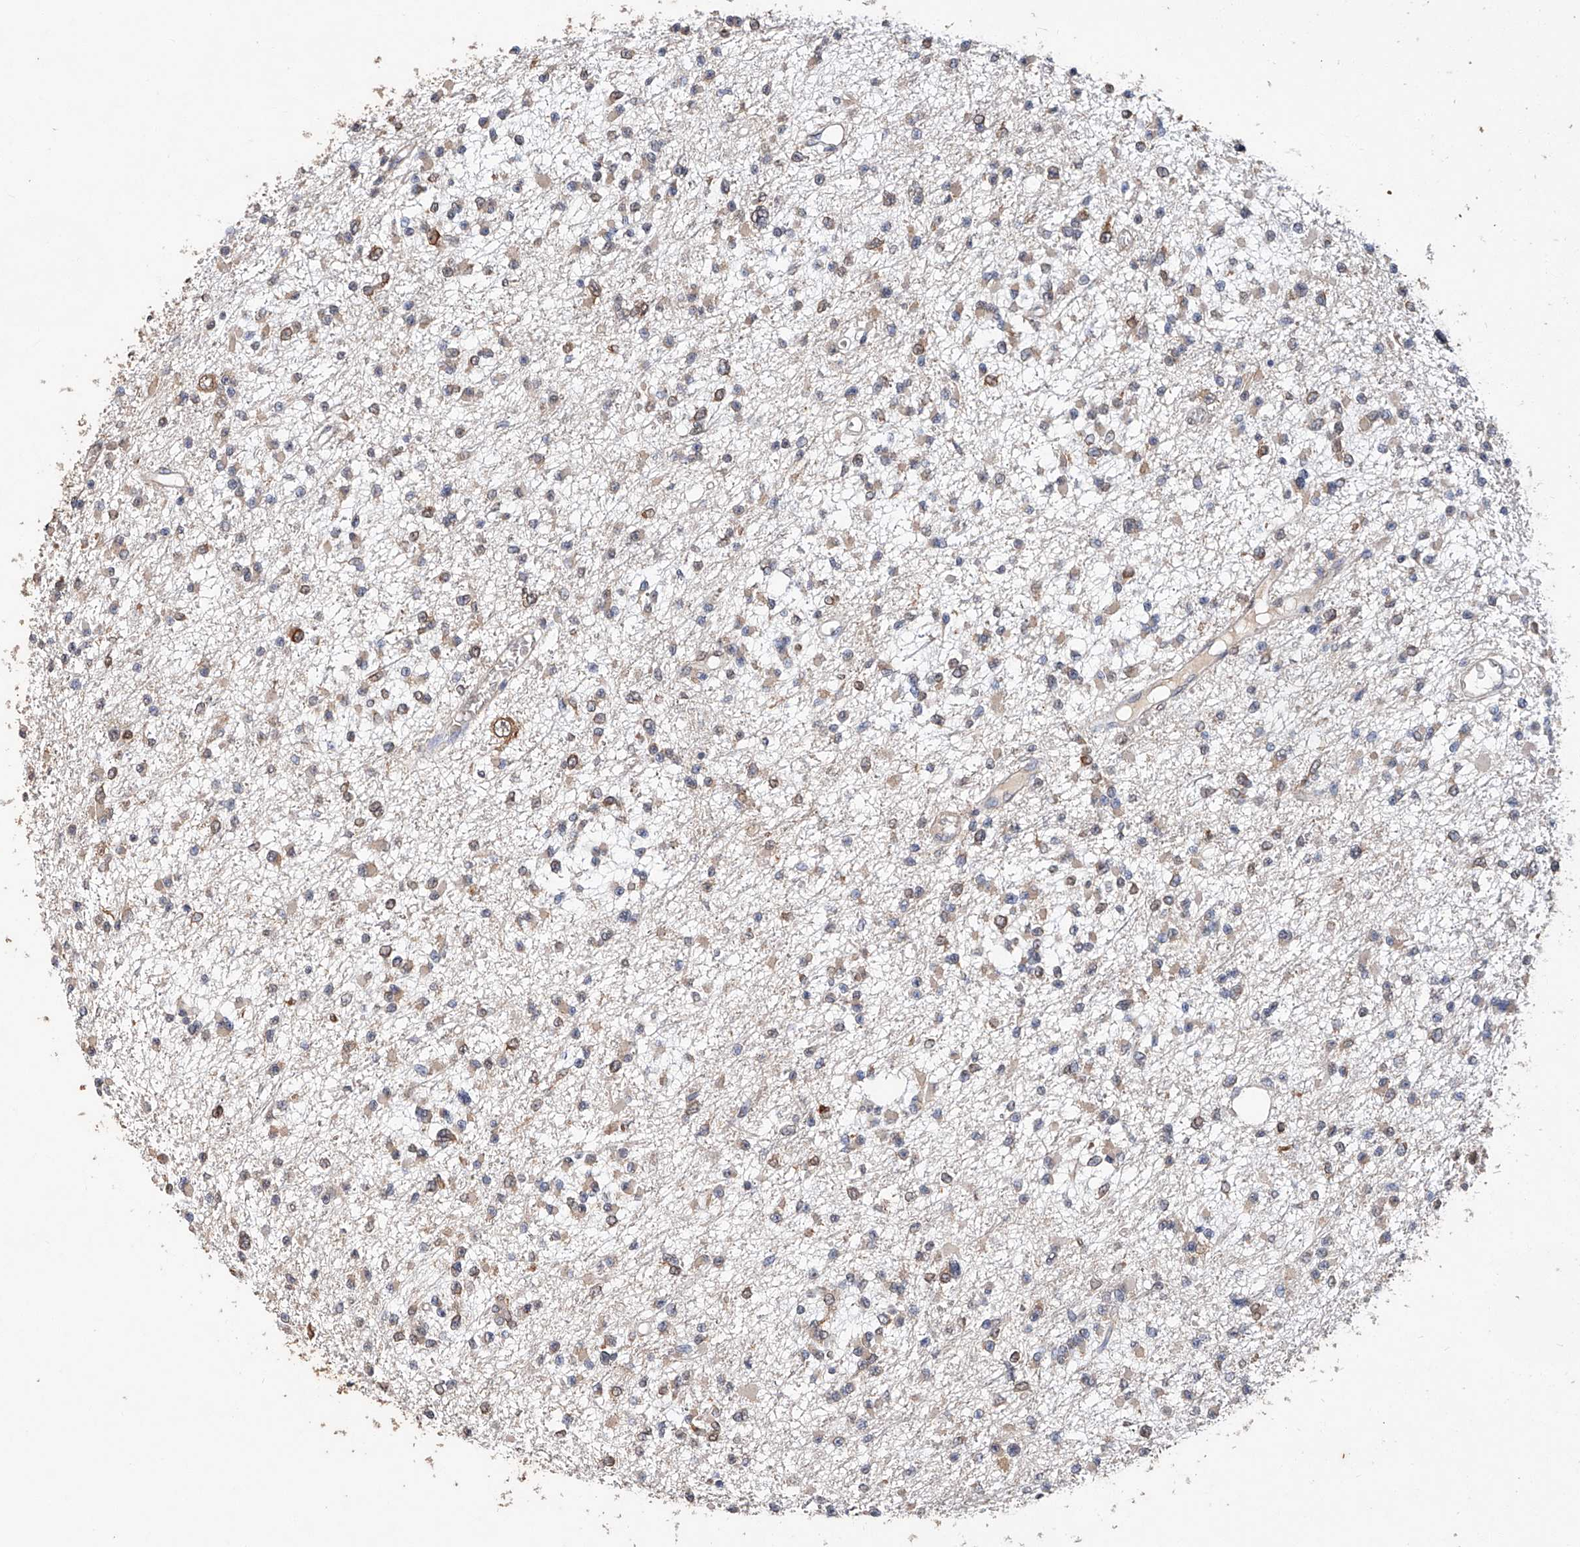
{"staining": {"intensity": "weak", "quantity": ">75%", "location": "cytoplasmic/membranous"}, "tissue": "glioma", "cell_type": "Tumor cells", "image_type": "cancer", "snomed": [{"axis": "morphology", "description": "Glioma, malignant, Low grade"}, {"axis": "topography", "description": "Brain"}], "caption": "A high-resolution image shows IHC staining of glioma, which shows weak cytoplasmic/membranous expression in approximately >75% of tumor cells.", "gene": "CERS4", "patient": {"sex": "female", "age": 22}}